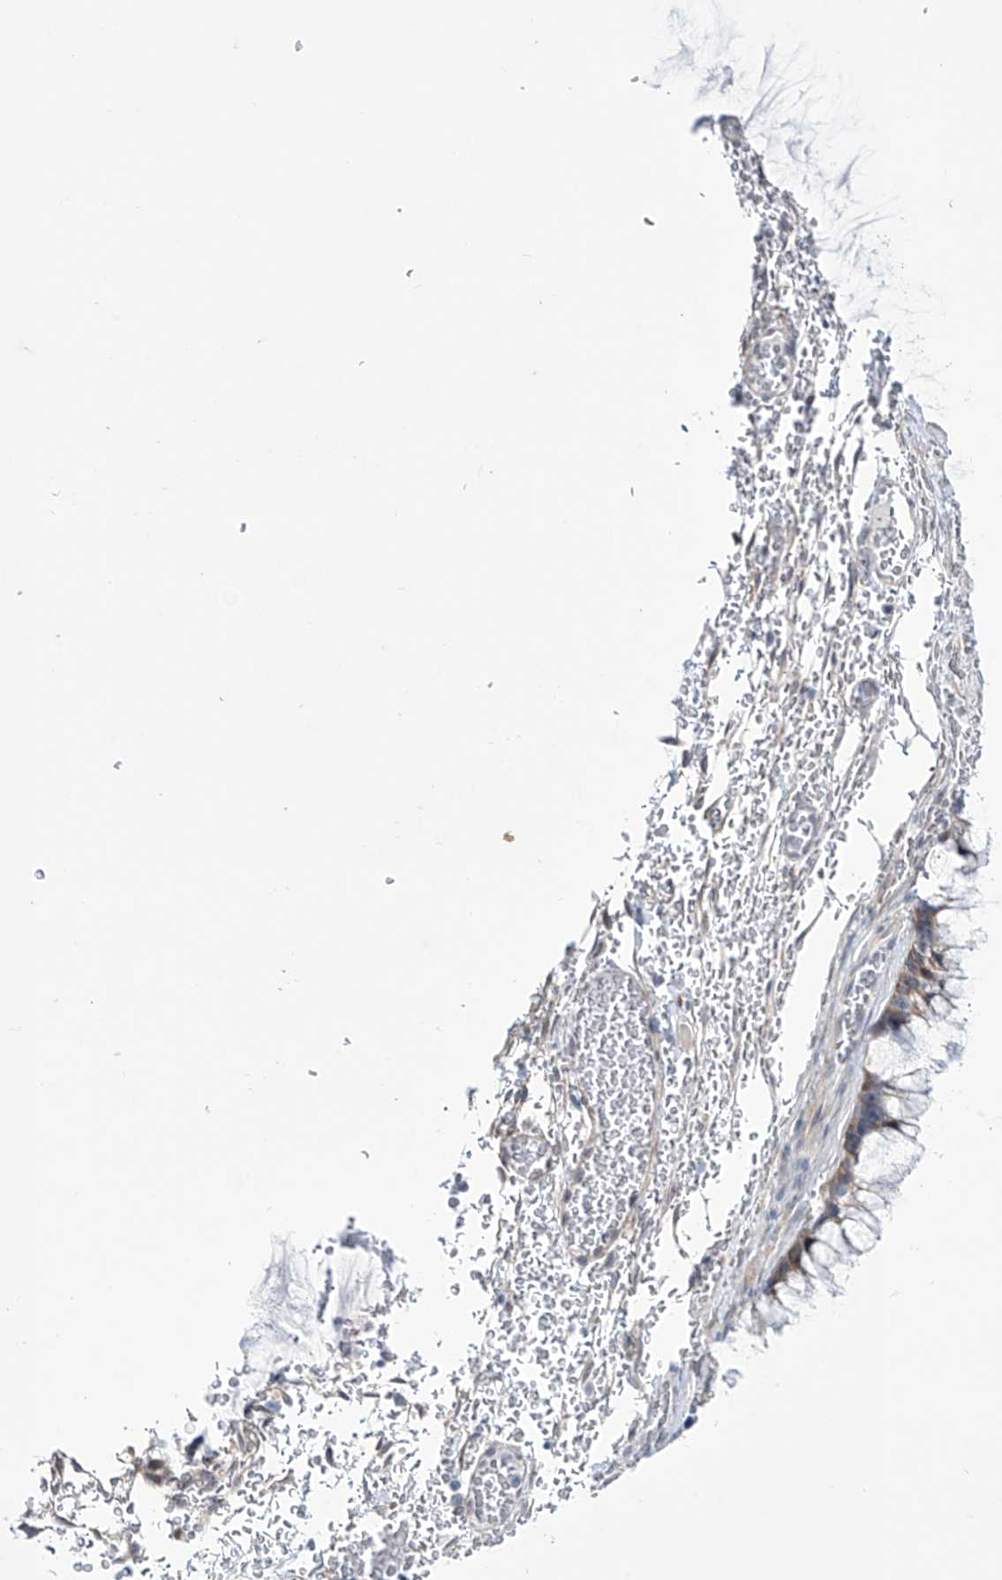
{"staining": {"intensity": "weak", "quantity": "25%-75%", "location": "cytoplasmic/membranous"}, "tissue": "ovarian cancer", "cell_type": "Tumor cells", "image_type": "cancer", "snomed": [{"axis": "morphology", "description": "Cystadenocarcinoma, mucinous, NOS"}, {"axis": "topography", "description": "Ovary"}], "caption": "Ovarian mucinous cystadenocarcinoma tissue displays weak cytoplasmic/membranous staining in about 25%-75% of tumor cells", "gene": "TRIM60", "patient": {"sex": "female", "age": 37}}